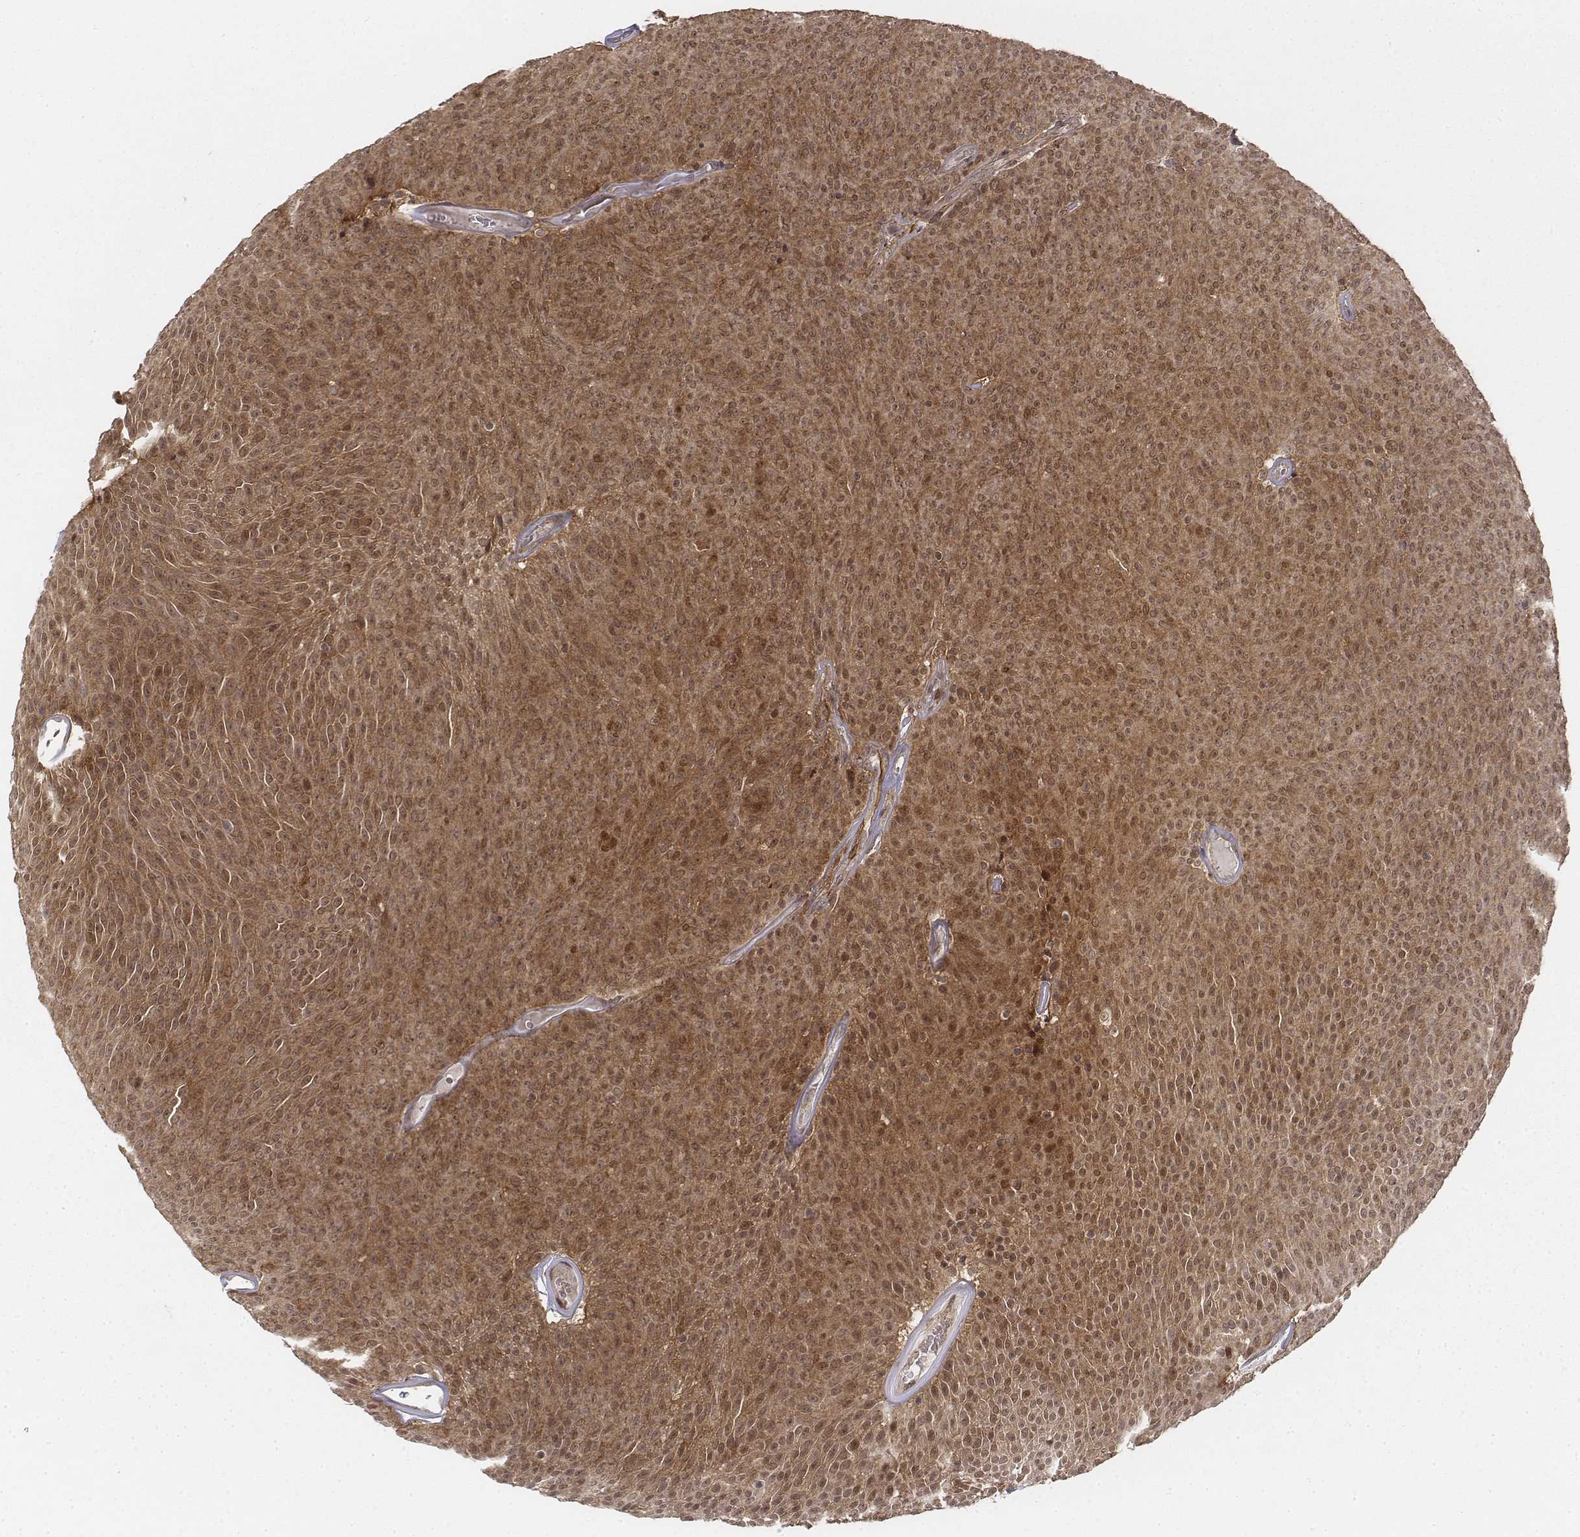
{"staining": {"intensity": "moderate", "quantity": ">75%", "location": "cytoplasmic/membranous,nuclear"}, "tissue": "urothelial cancer", "cell_type": "Tumor cells", "image_type": "cancer", "snomed": [{"axis": "morphology", "description": "Urothelial carcinoma, Low grade"}, {"axis": "topography", "description": "Urinary bladder"}], "caption": "Low-grade urothelial carcinoma was stained to show a protein in brown. There is medium levels of moderate cytoplasmic/membranous and nuclear expression in approximately >75% of tumor cells.", "gene": "ZFYVE19", "patient": {"sex": "male", "age": 77}}